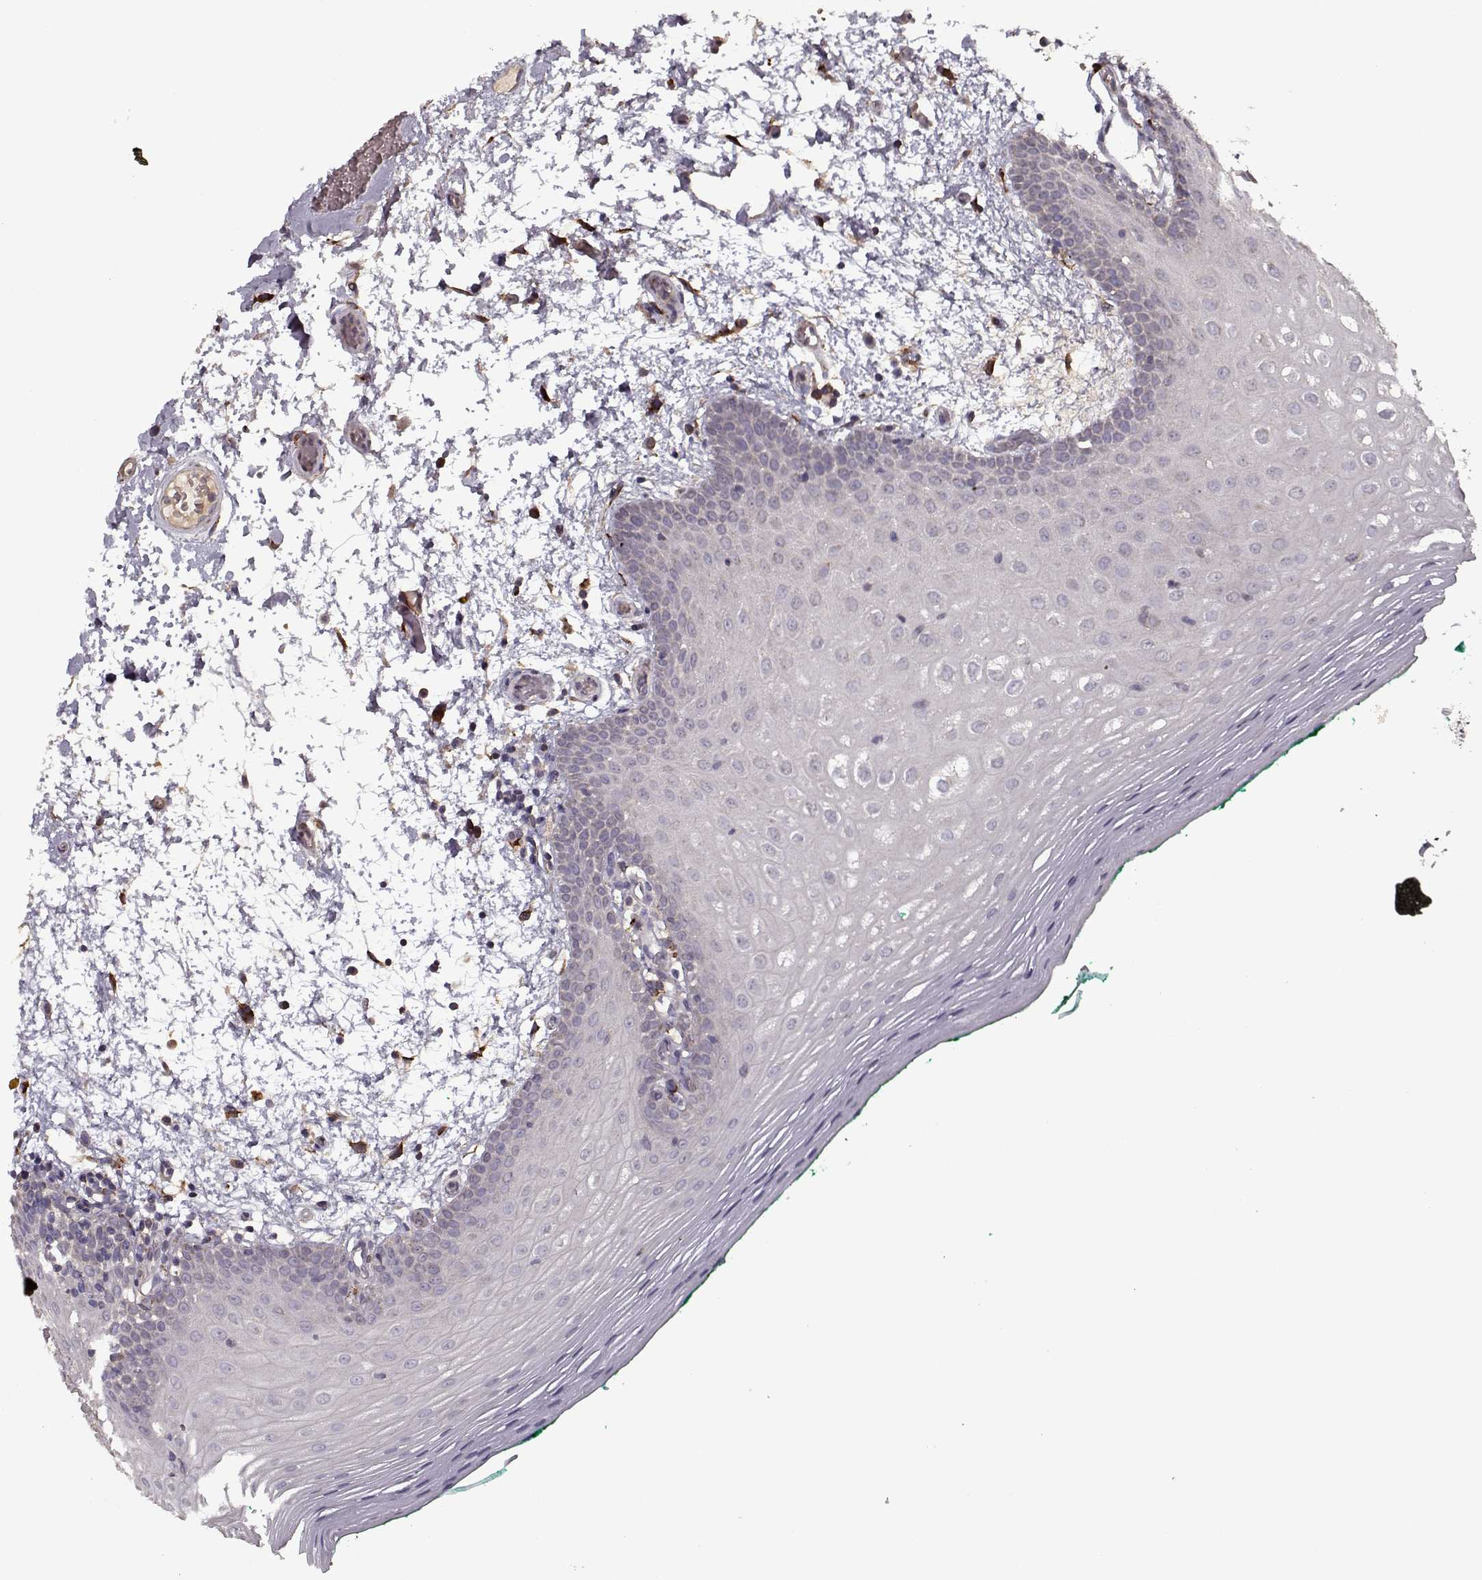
{"staining": {"intensity": "negative", "quantity": "none", "location": "none"}, "tissue": "oral mucosa", "cell_type": "Squamous epithelial cells", "image_type": "normal", "snomed": [{"axis": "morphology", "description": "Normal tissue, NOS"}, {"axis": "morphology", "description": "Squamous cell carcinoma, NOS"}, {"axis": "topography", "description": "Oral tissue"}, {"axis": "topography", "description": "Head-Neck"}], "caption": "The image displays no significant staining in squamous epithelial cells of oral mucosa. (DAB (3,3'-diaminobenzidine) IHC with hematoxylin counter stain).", "gene": "IMMP1L", "patient": {"sex": "male", "age": 78}}